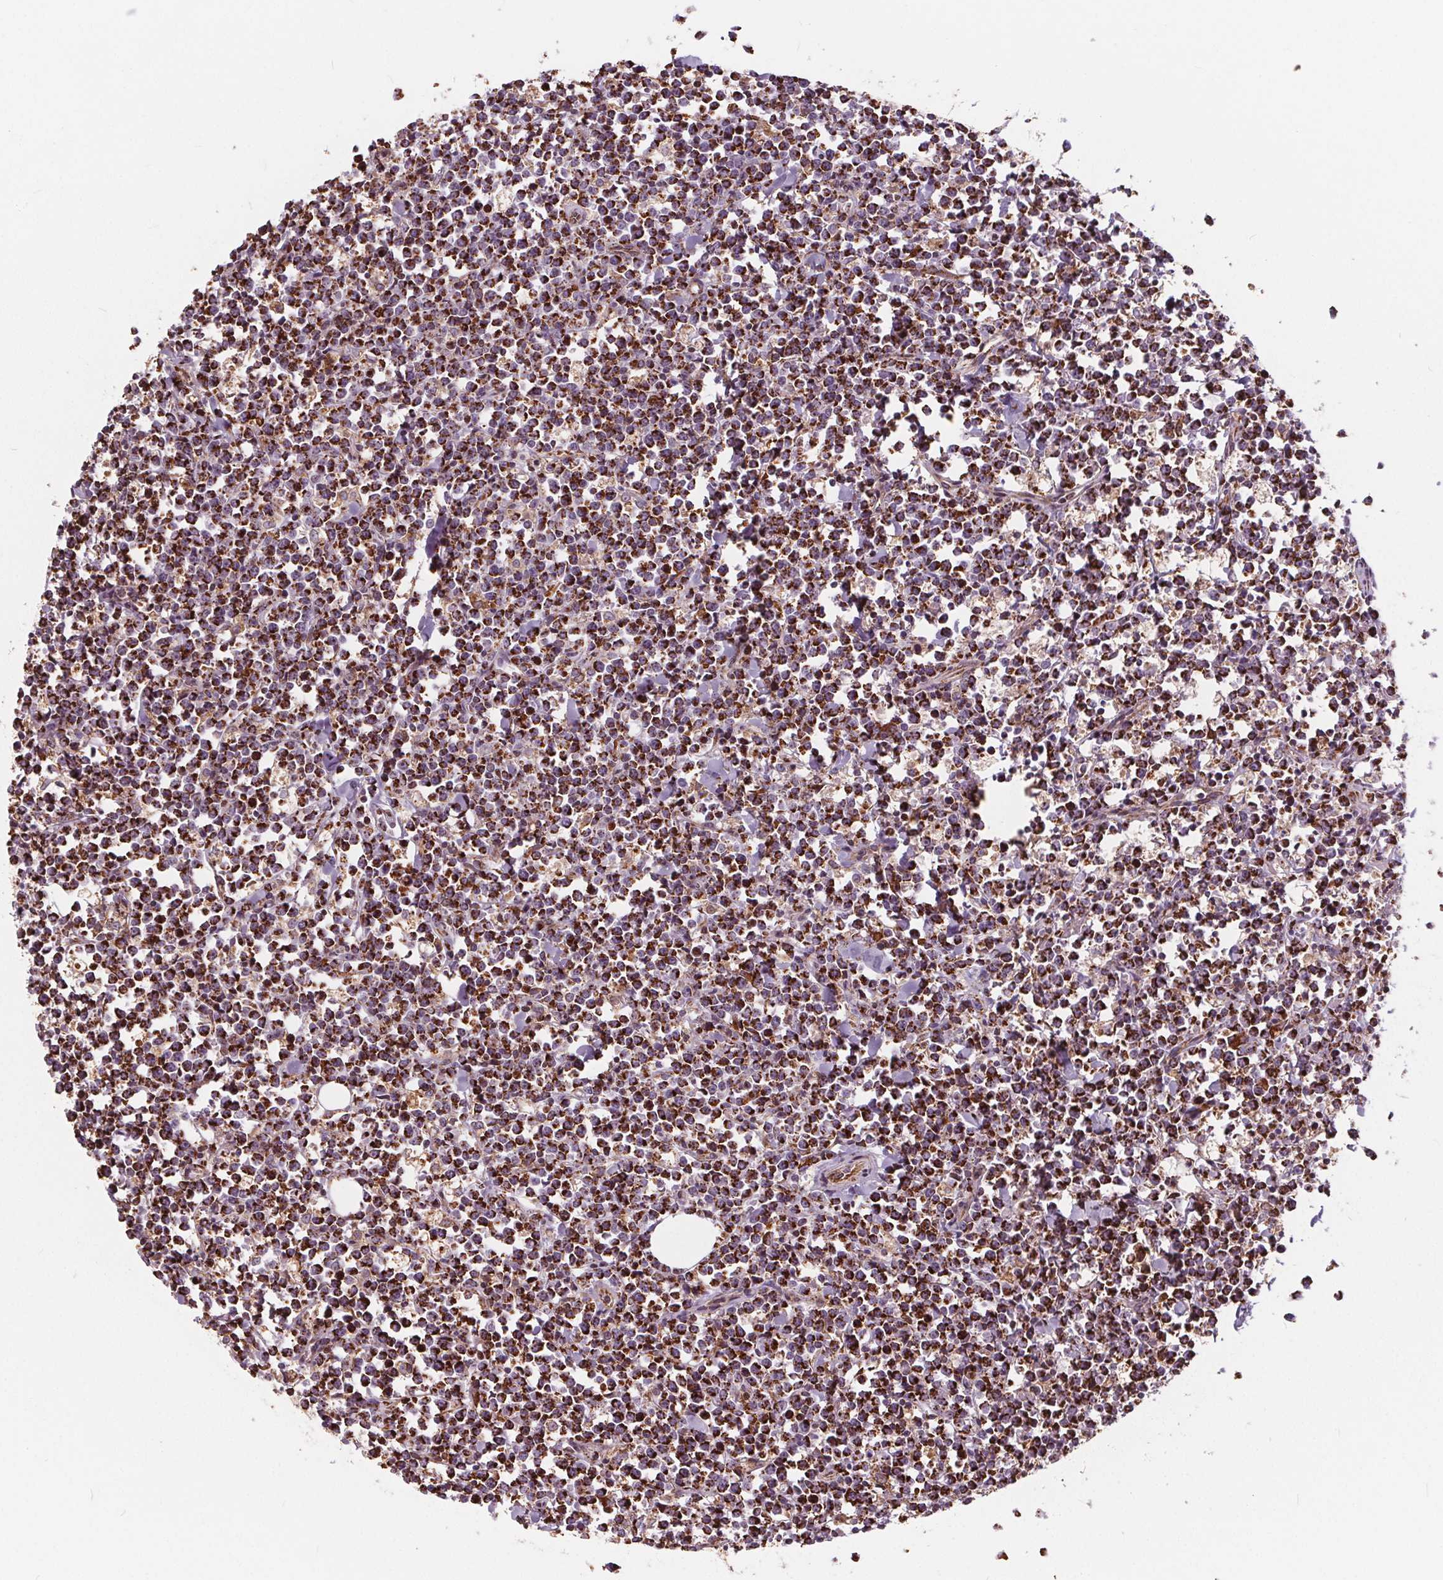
{"staining": {"intensity": "strong", "quantity": ">75%", "location": "cytoplasmic/membranous"}, "tissue": "lymphoma", "cell_type": "Tumor cells", "image_type": "cancer", "snomed": [{"axis": "morphology", "description": "Malignant lymphoma, non-Hodgkin's type, High grade"}, {"axis": "topography", "description": "Small intestine"}], "caption": "A brown stain highlights strong cytoplasmic/membranous expression of a protein in lymphoma tumor cells.", "gene": "PLSCR3", "patient": {"sex": "female", "age": 56}}